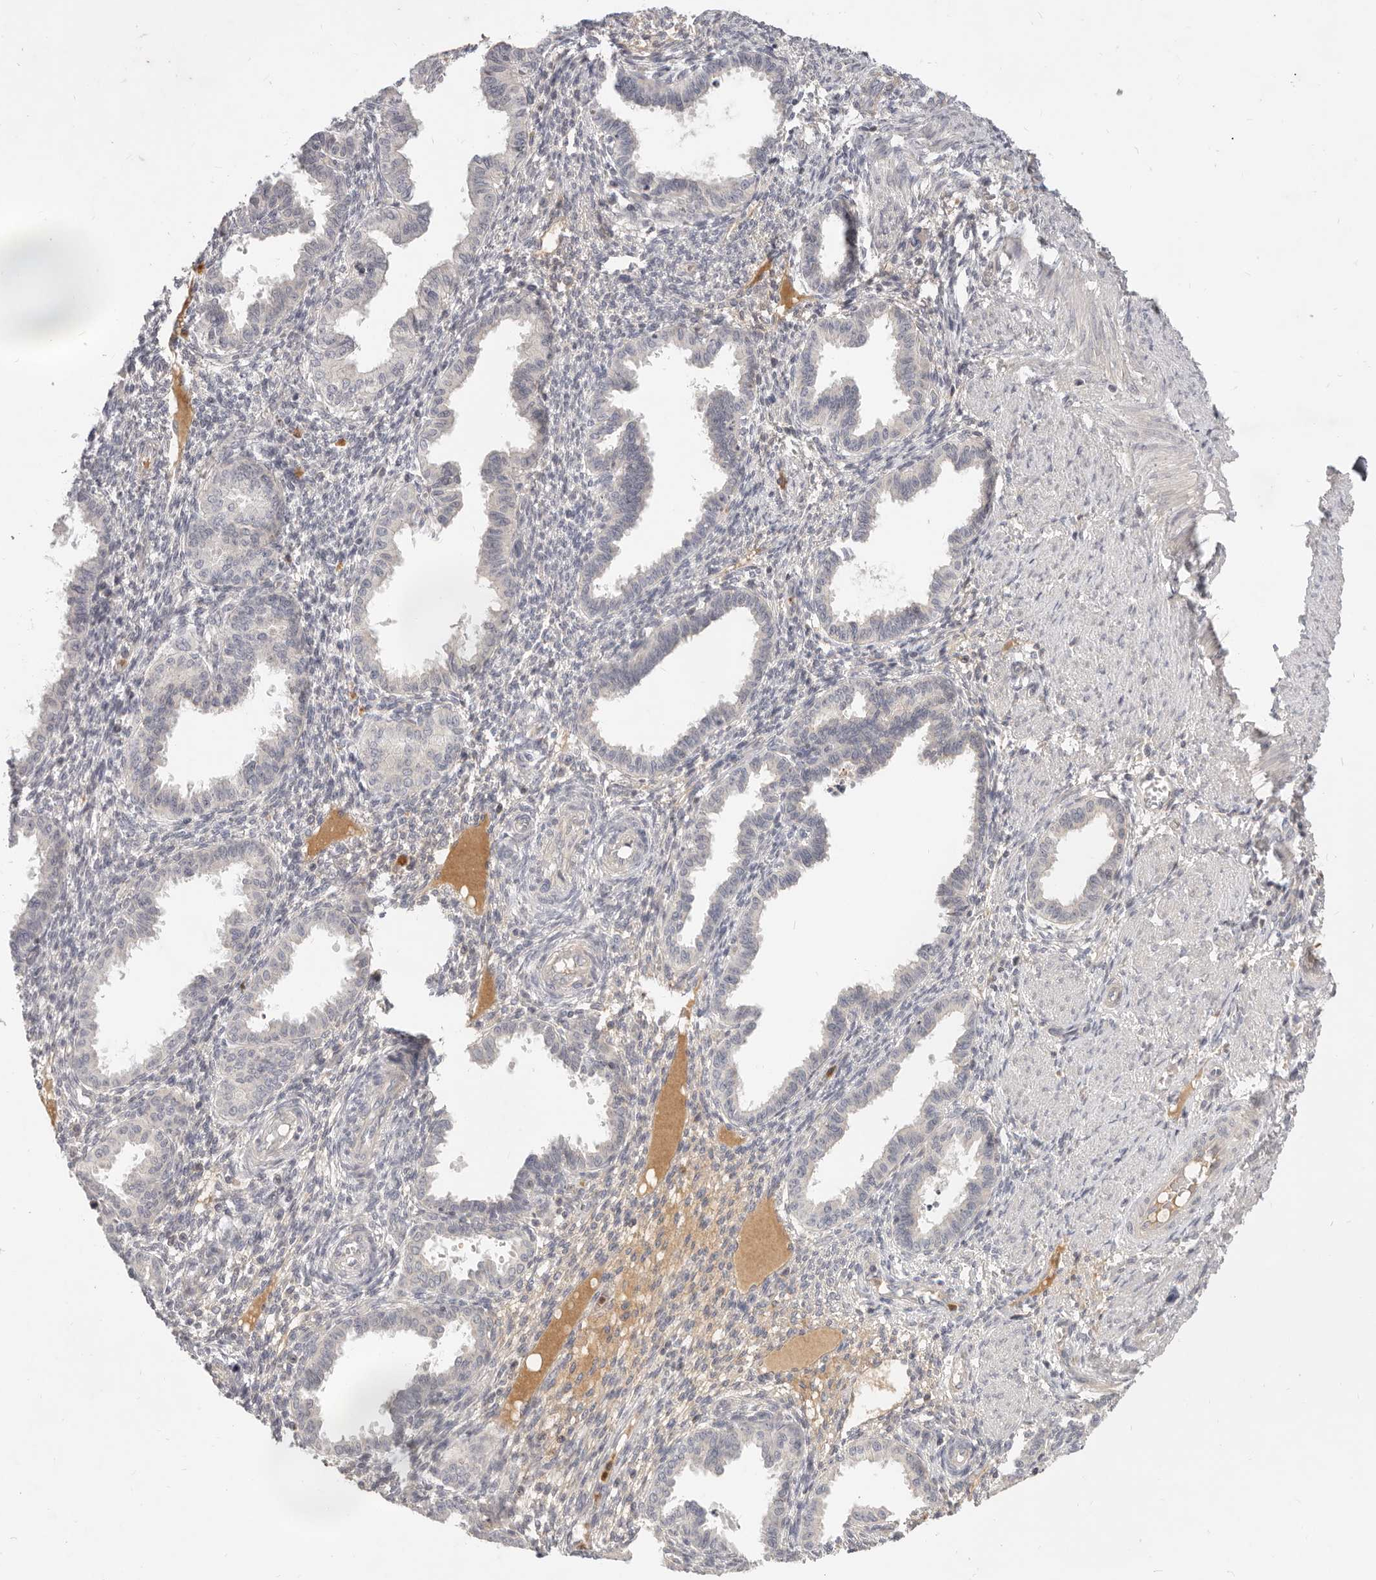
{"staining": {"intensity": "negative", "quantity": "none", "location": "none"}, "tissue": "endometrium", "cell_type": "Cells in endometrial stroma", "image_type": "normal", "snomed": [{"axis": "morphology", "description": "Normal tissue, NOS"}, {"axis": "topography", "description": "Endometrium"}], "caption": "Cells in endometrial stroma show no significant protein expression in normal endometrium.", "gene": "USP49", "patient": {"sex": "female", "age": 33}}